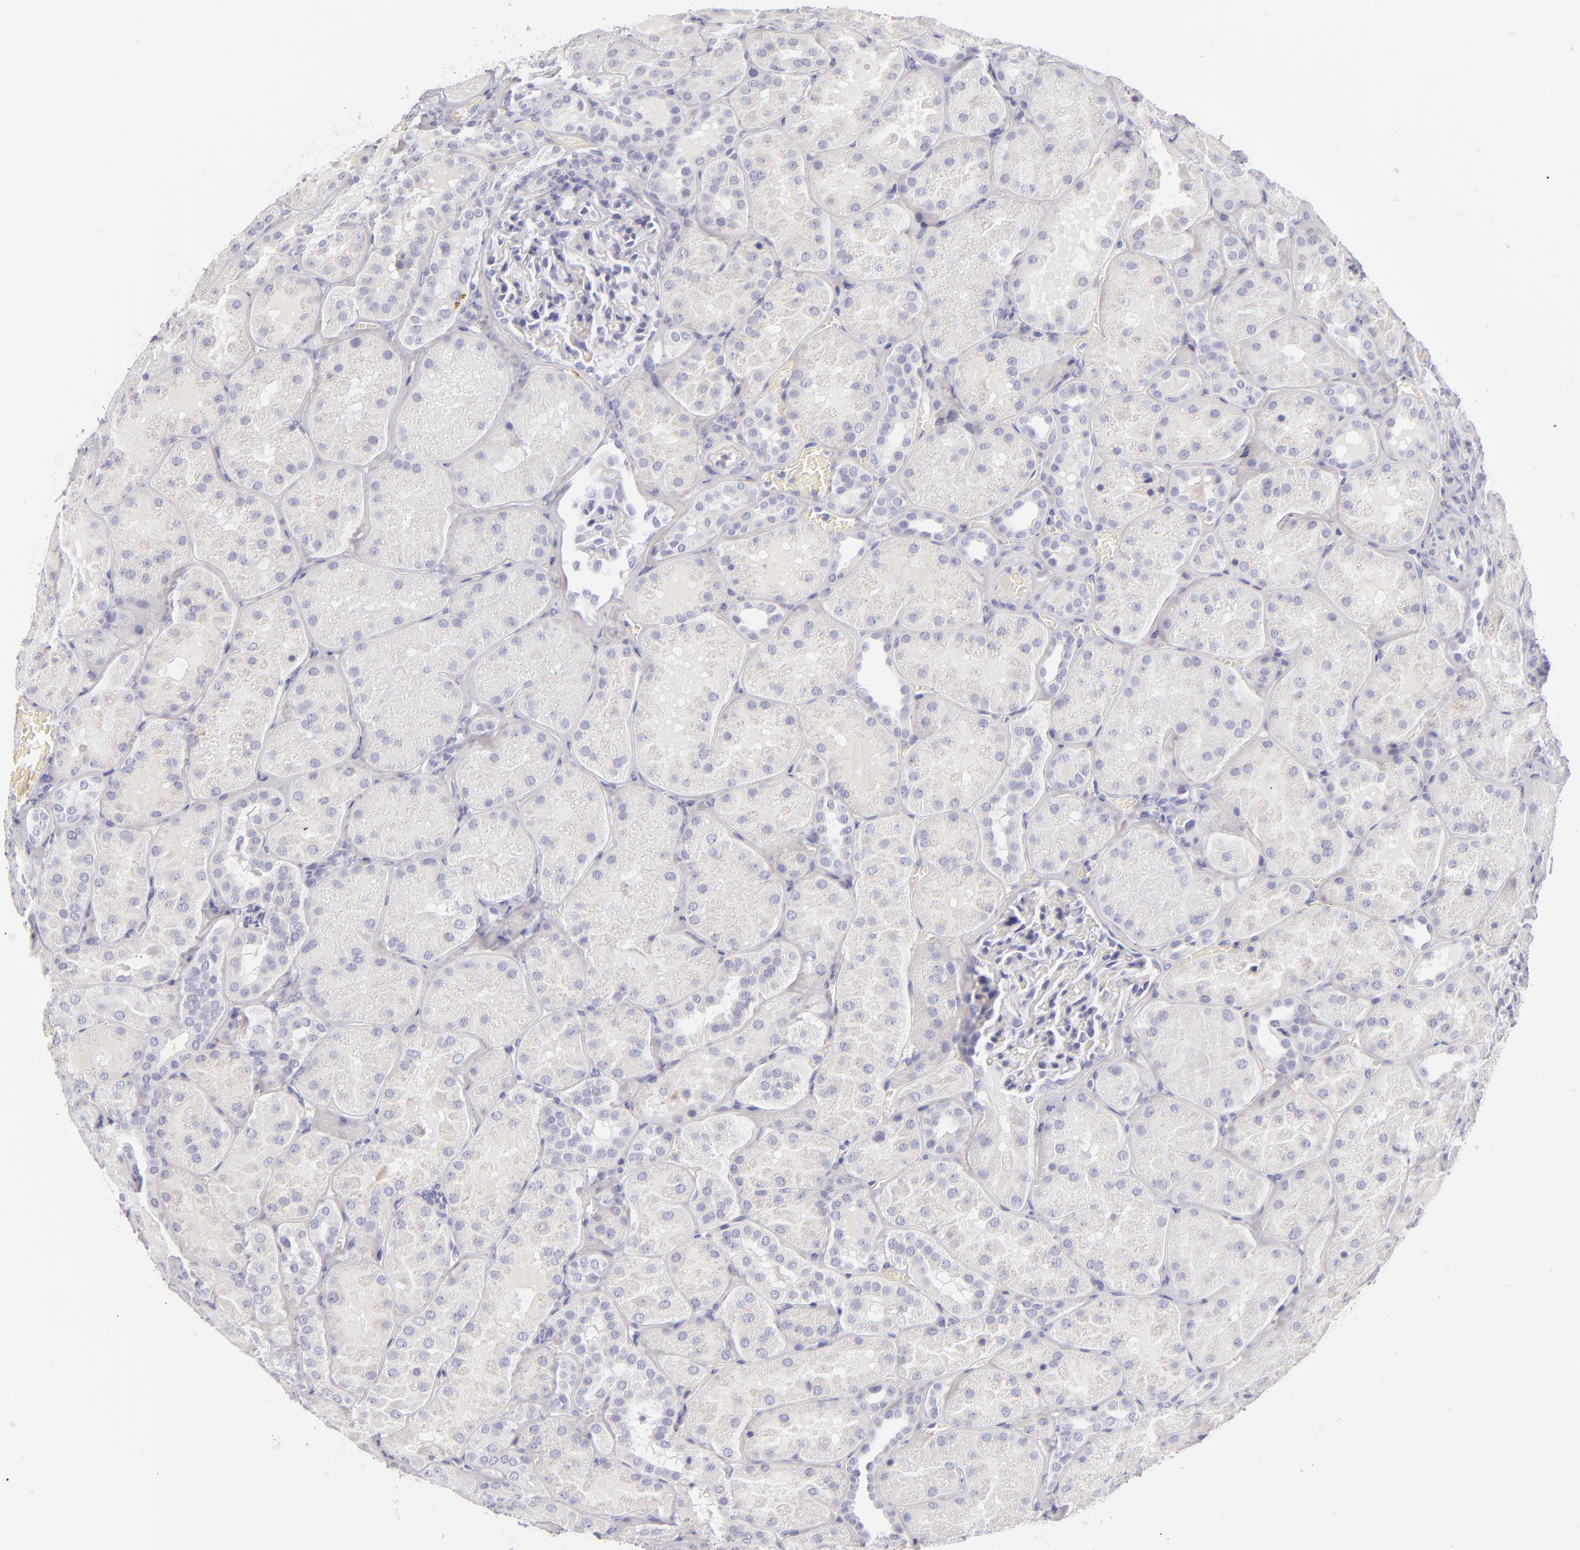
{"staining": {"intensity": "negative", "quantity": "none", "location": "none"}, "tissue": "kidney", "cell_type": "Cells in glomeruli", "image_type": "normal", "snomed": [{"axis": "morphology", "description": "Normal tissue, NOS"}, {"axis": "topography", "description": "Kidney"}], "caption": "This is an immunohistochemistry histopathology image of unremarkable kidney. There is no expression in cells in glomeruli.", "gene": "CD207", "patient": {"sex": "male", "age": 28}}